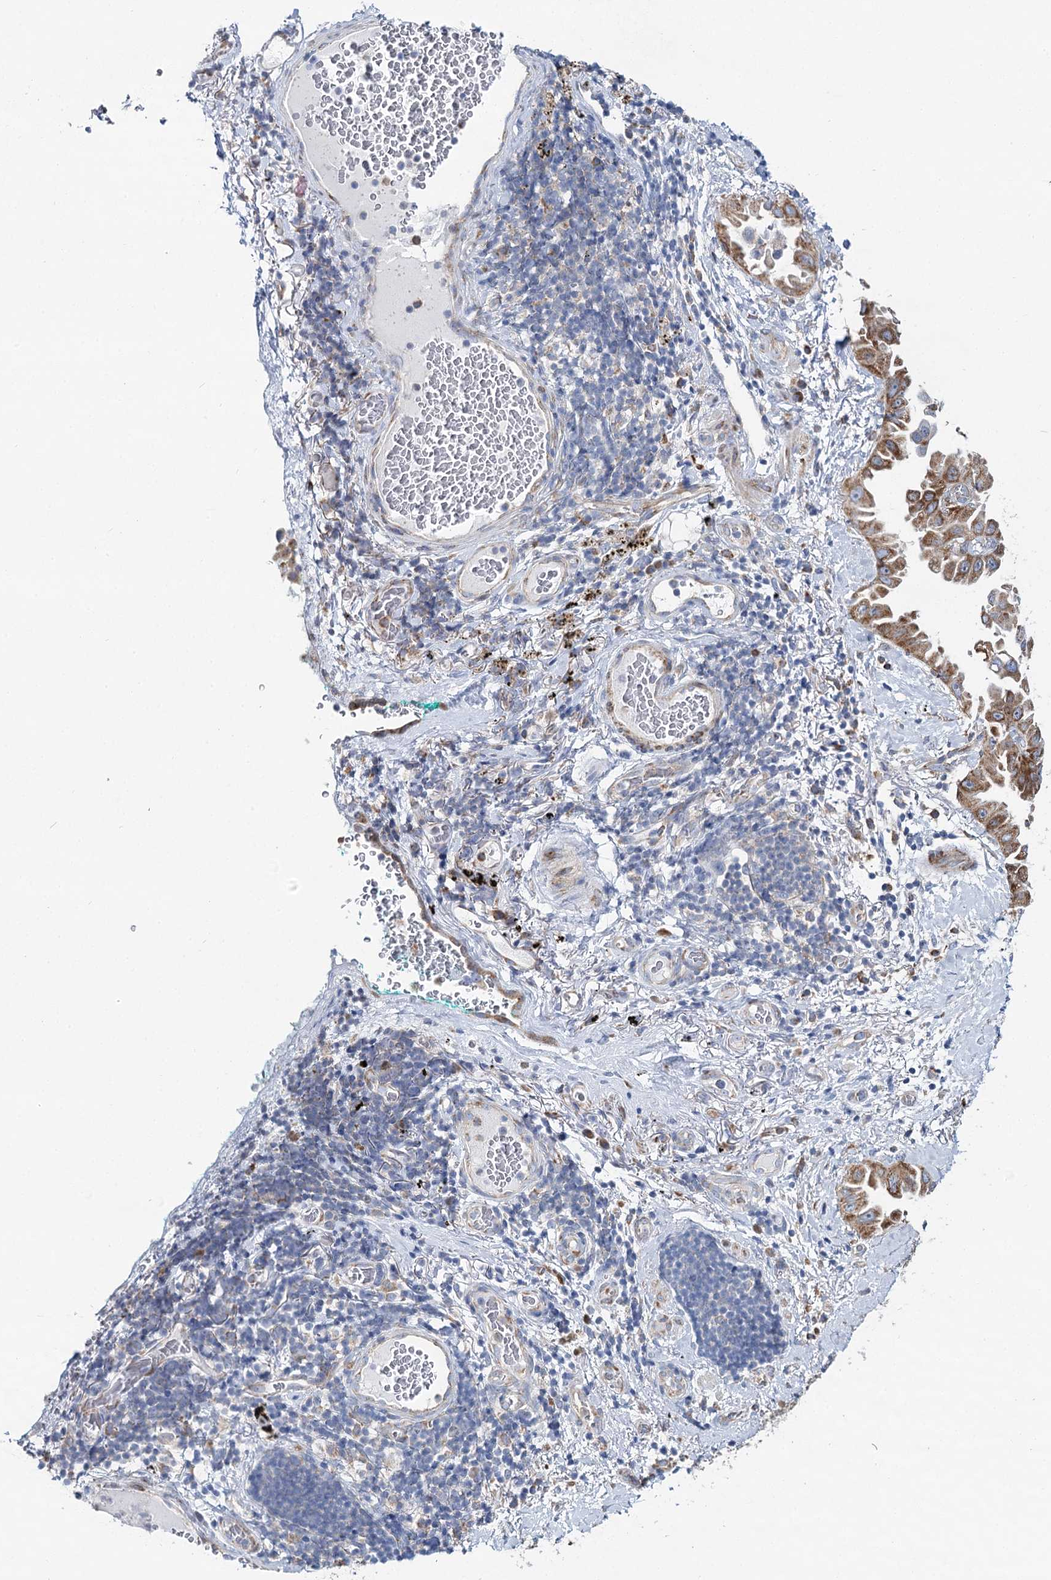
{"staining": {"intensity": "moderate", "quantity": ">75%", "location": "cytoplasmic/membranous"}, "tissue": "lung cancer", "cell_type": "Tumor cells", "image_type": "cancer", "snomed": [{"axis": "morphology", "description": "Adenocarcinoma, NOS"}, {"axis": "topography", "description": "Lung"}], "caption": "Immunohistochemical staining of human lung cancer (adenocarcinoma) demonstrates moderate cytoplasmic/membranous protein expression in approximately >75% of tumor cells. Using DAB (3,3'-diaminobenzidine) (brown) and hematoxylin (blue) stains, captured at high magnification using brightfield microscopy.", "gene": "THUMPD3", "patient": {"sex": "female", "age": 67}}